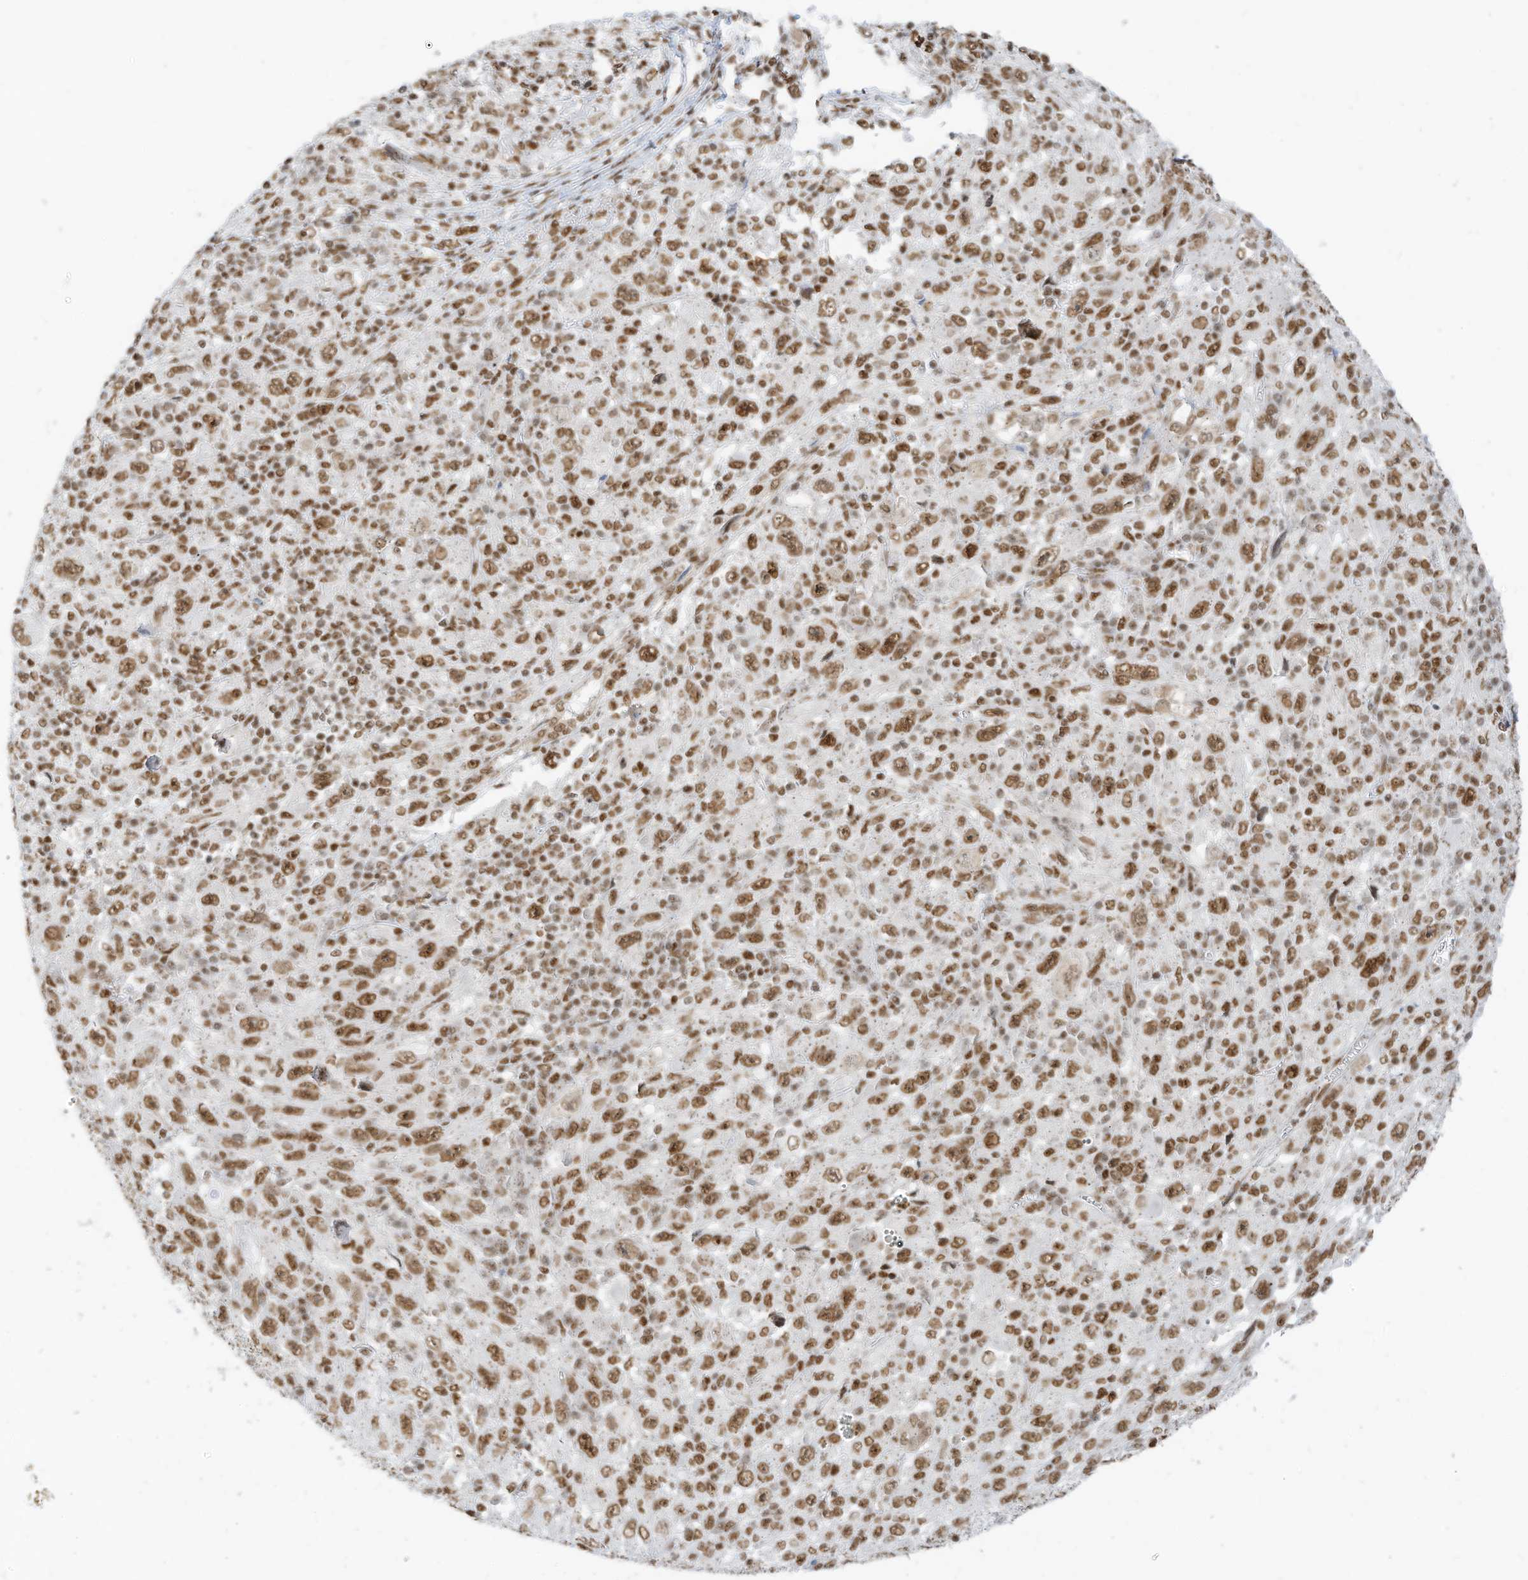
{"staining": {"intensity": "moderate", "quantity": ">75%", "location": "nuclear"}, "tissue": "melanoma", "cell_type": "Tumor cells", "image_type": "cancer", "snomed": [{"axis": "morphology", "description": "Malignant melanoma, Metastatic site"}, {"axis": "topography", "description": "Skin"}], "caption": "Immunohistochemistry of malignant melanoma (metastatic site) displays medium levels of moderate nuclear expression in about >75% of tumor cells.", "gene": "SMARCA2", "patient": {"sex": "female", "age": 56}}